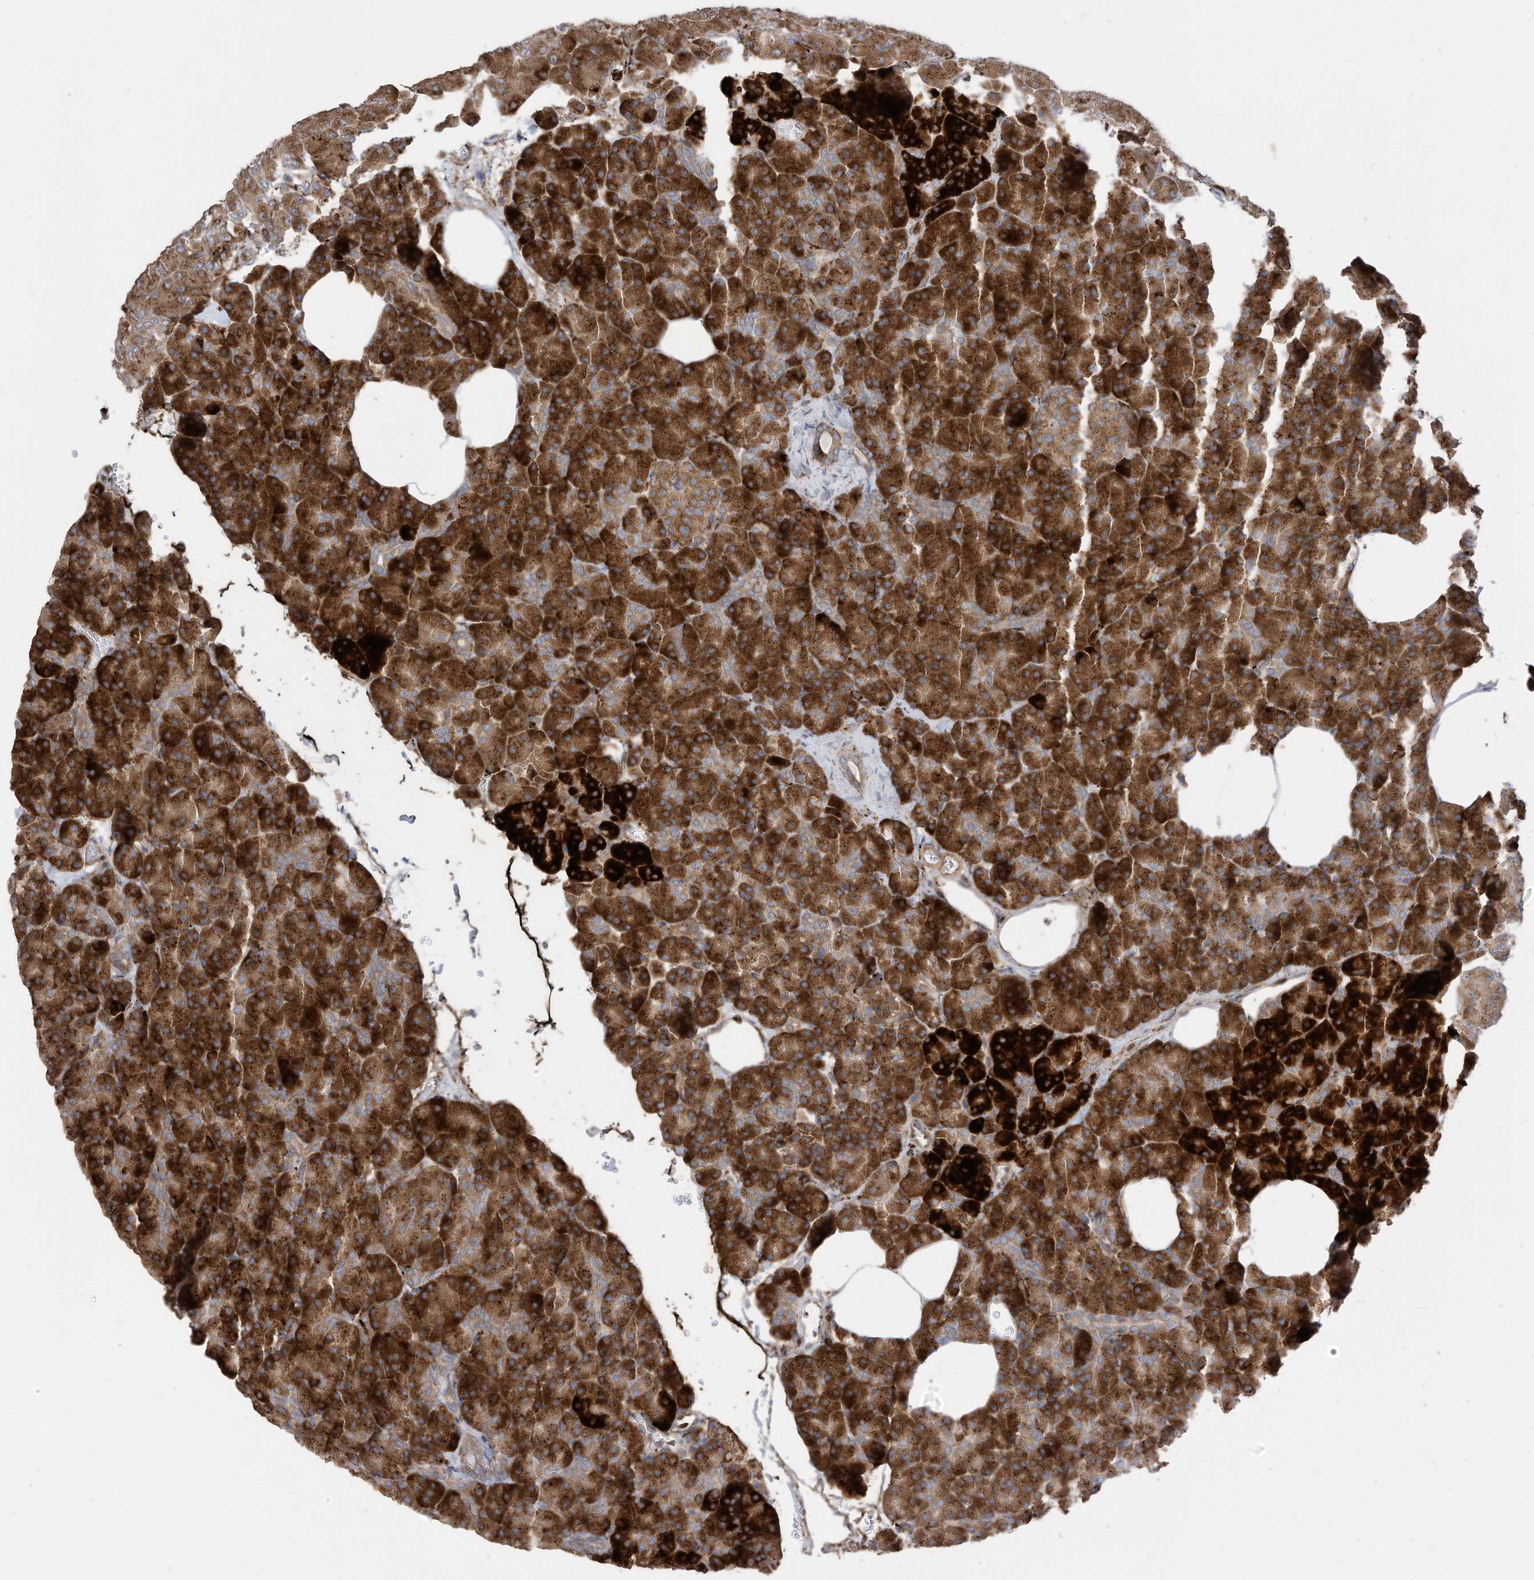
{"staining": {"intensity": "strong", "quantity": ">75%", "location": "cytoplasmic/membranous"}, "tissue": "pancreas", "cell_type": "Exocrine glandular cells", "image_type": "normal", "snomed": [{"axis": "morphology", "description": "Normal tissue, NOS"}, {"axis": "morphology", "description": "Carcinoid, malignant, NOS"}, {"axis": "topography", "description": "Pancreas"}], "caption": "The image displays a brown stain indicating the presence of a protein in the cytoplasmic/membranous of exocrine glandular cells in pancreas. (DAB = brown stain, brightfield microscopy at high magnification).", "gene": "TRNAU1AP", "patient": {"sex": "female", "age": 35}}